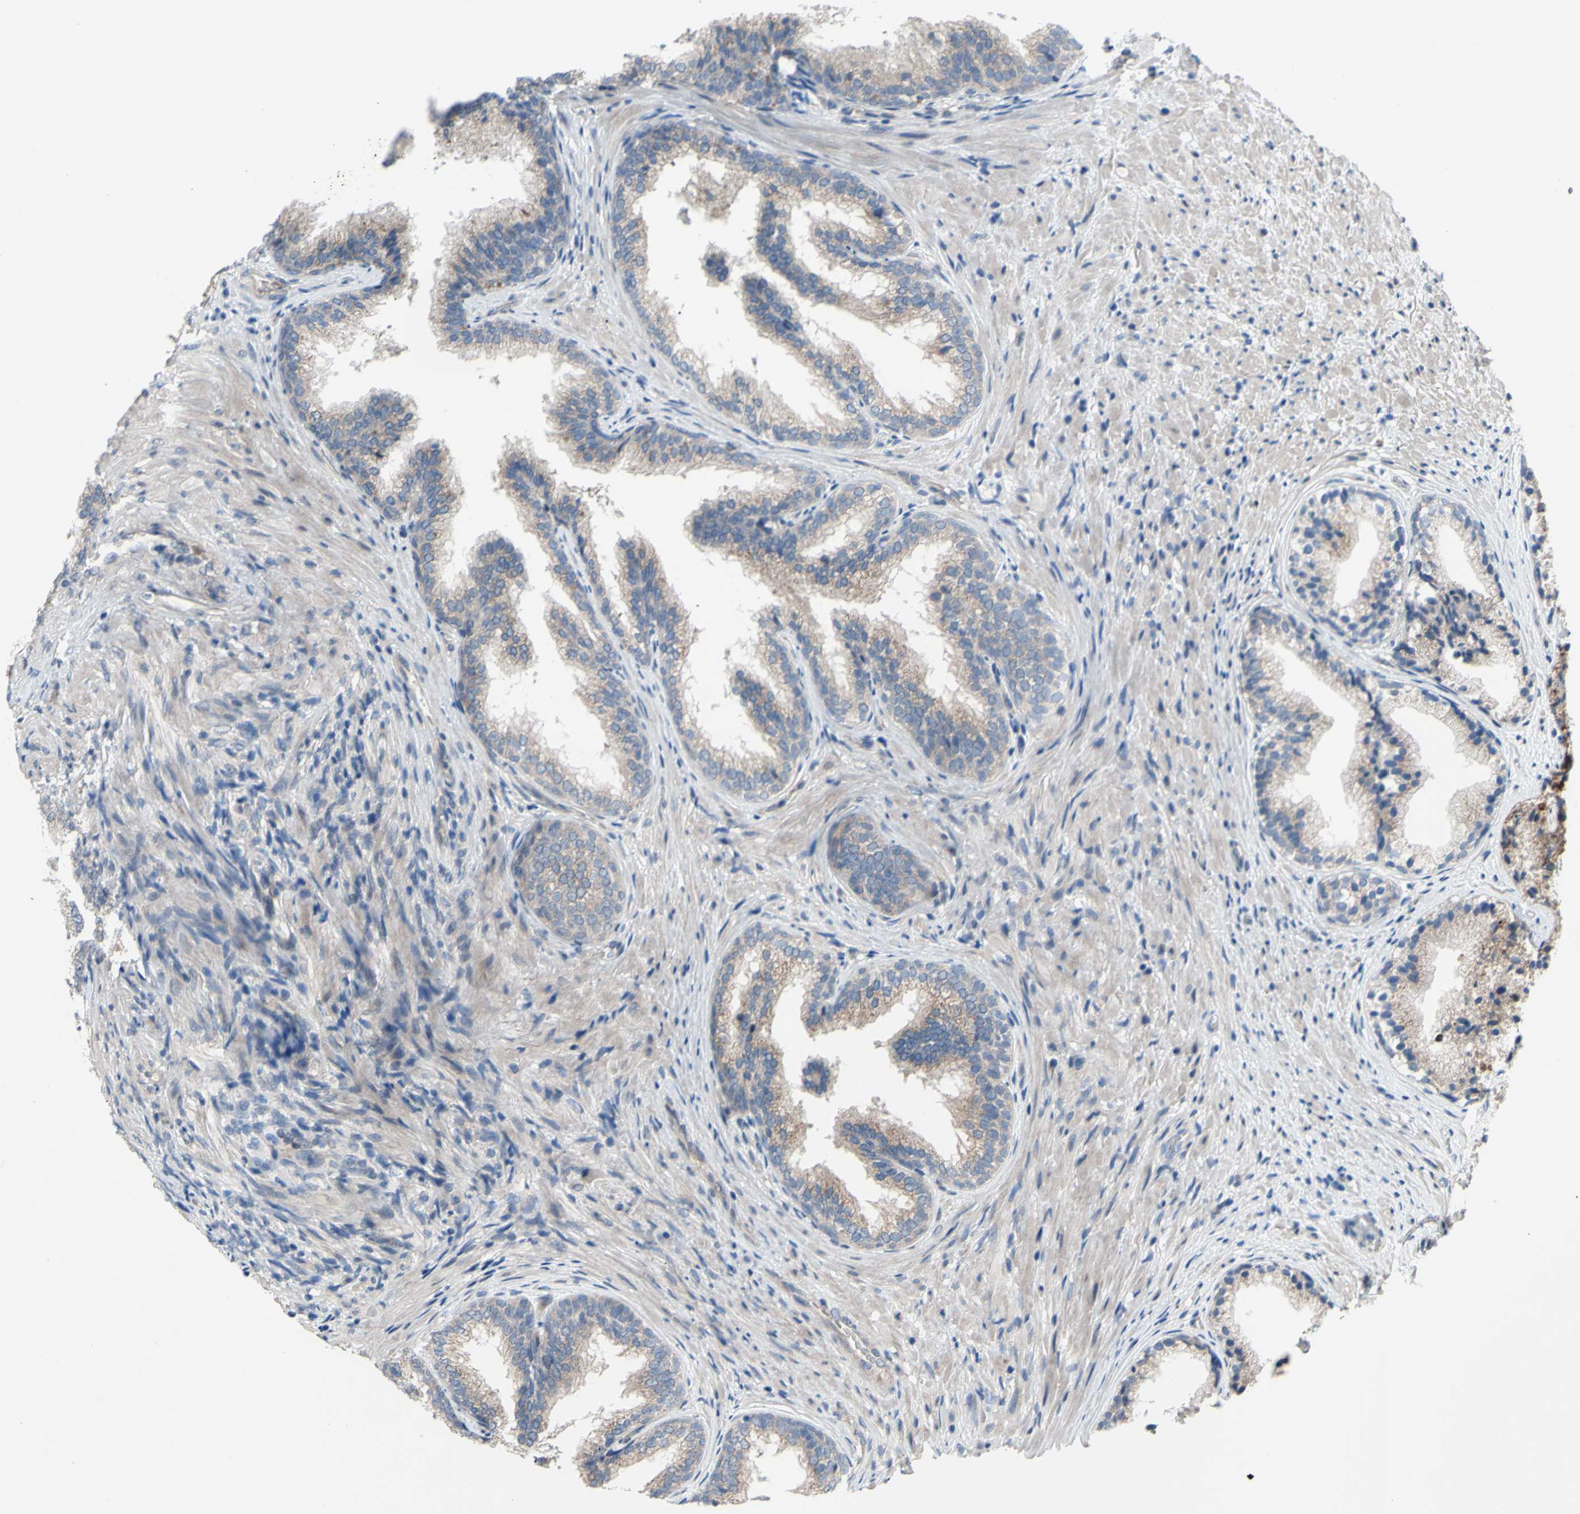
{"staining": {"intensity": "weak", "quantity": "25%-75%", "location": "cytoplasmic/membranous"}, "tissue": "prostate", "cell_type": "Glandular cells", "image_type": "normal", "snomed": [{"axis": "morphology", "description": "Normal tissue, NOS"}, {"axis": "topography", "description": "Prostate"}], "caption": "Glandular cells show weak cytoplasmic/membranous staining in about 25%-75% of cells in unremarkable prostate.", "gene": "GRAMD2B", "patient": {"sex": "male", "age": 76}}